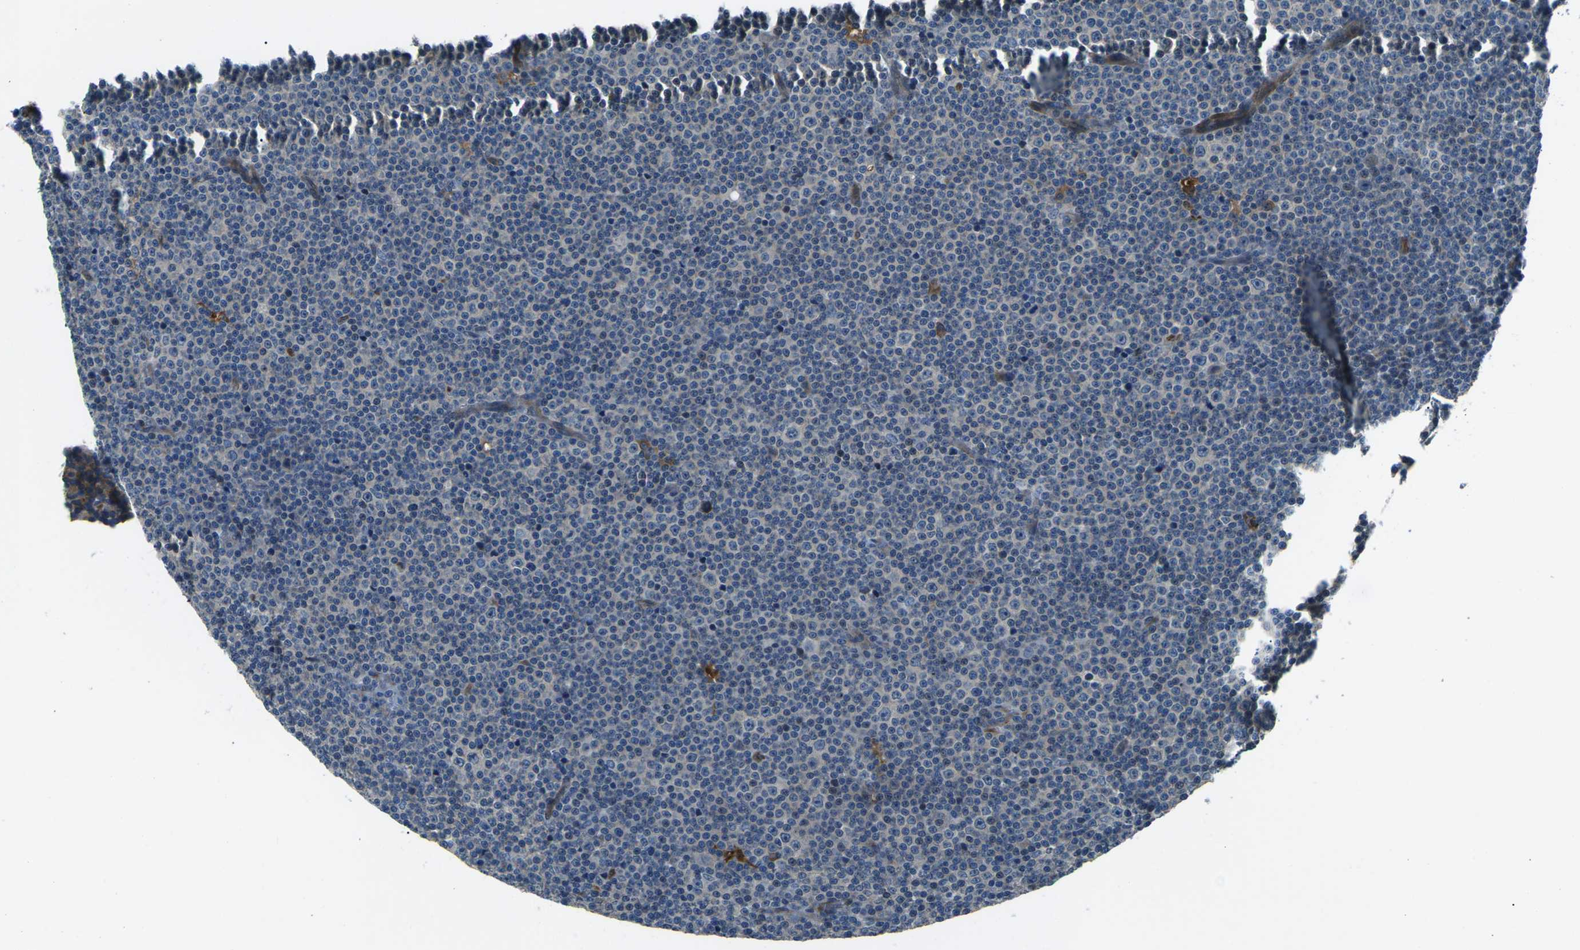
{"staining": {"intensity": "negative", "quantity": "none", "location": "none"}, "tissue": "lymphoma", "cell_type": "Tumor cells", "image_type": "cancer", "snomed": [{"axis": "morphology", "description": "Malignant lymphoma, non-Hodgkin's type, Low grade"}, {"axis": "topography", "description": "Lymph node"}], "caption": "A histopathology image of human low-grade malignant lymphoma, non-Hodgkin's type is negative for staining in tumor cells.", "gene": "AFAP1", "patient": {"sex": "female", "age": 67}}